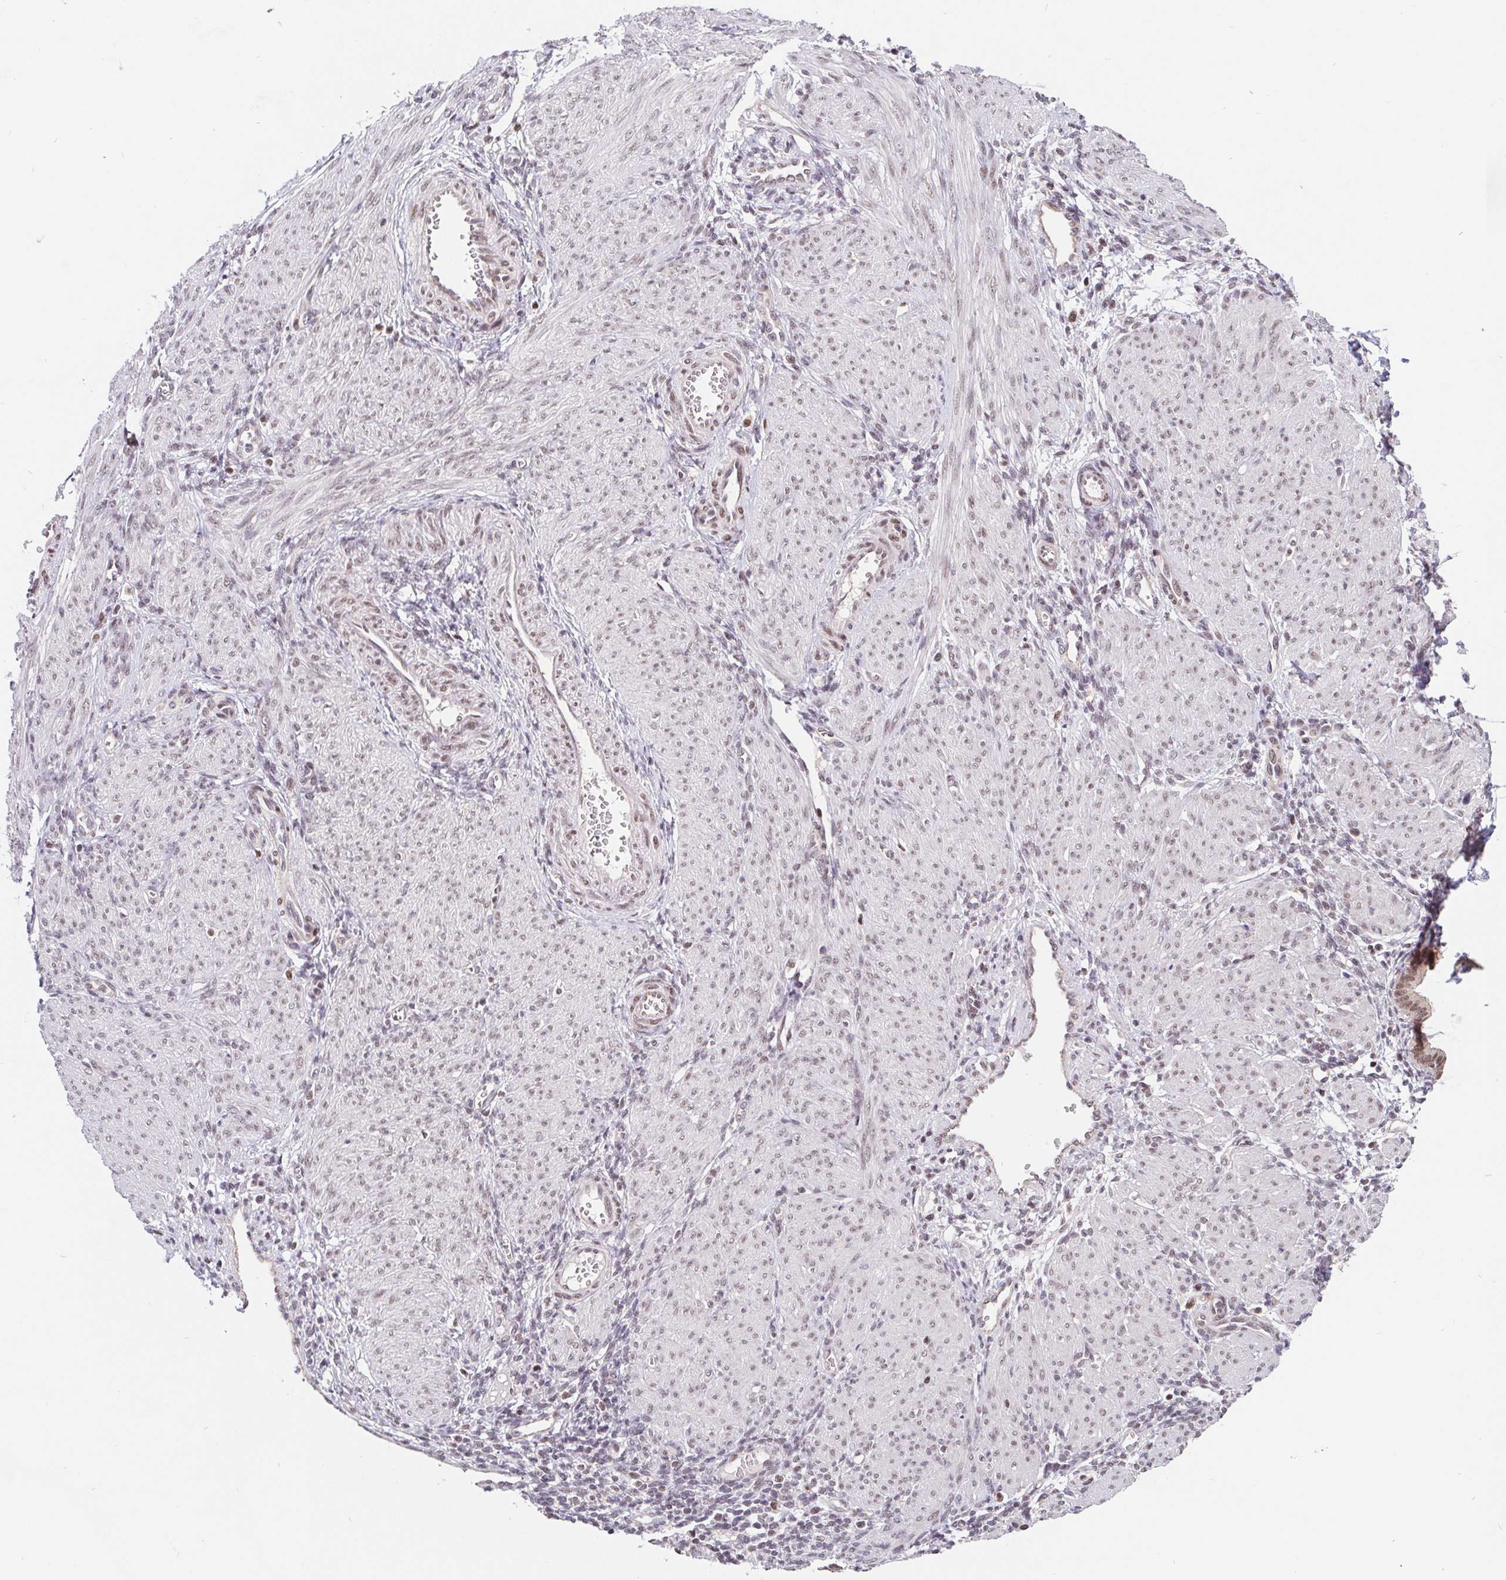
{"staining": {"intensity": "weak", "quantity": "<25%", "location": "nuclear"}, "tissue": "endometrium", "cell_type": "Cells in endometrial stroma", "image_type": "normal", "snomed": [{"axis": "morphology", "description": "Normal tissue, NOS"}, {"axis": "topography", "description": "Endometrium"}], "caption": "A high-resolution image shows immunohistochemistry staining of benign endometrium, which shows no significant positivity in cells in endometrial stroma. (DAB IHC visualized using brightfield microscopy, high magnification).", "gene": "POU2F1", "patient": {"sex": "female", "age": 36}}